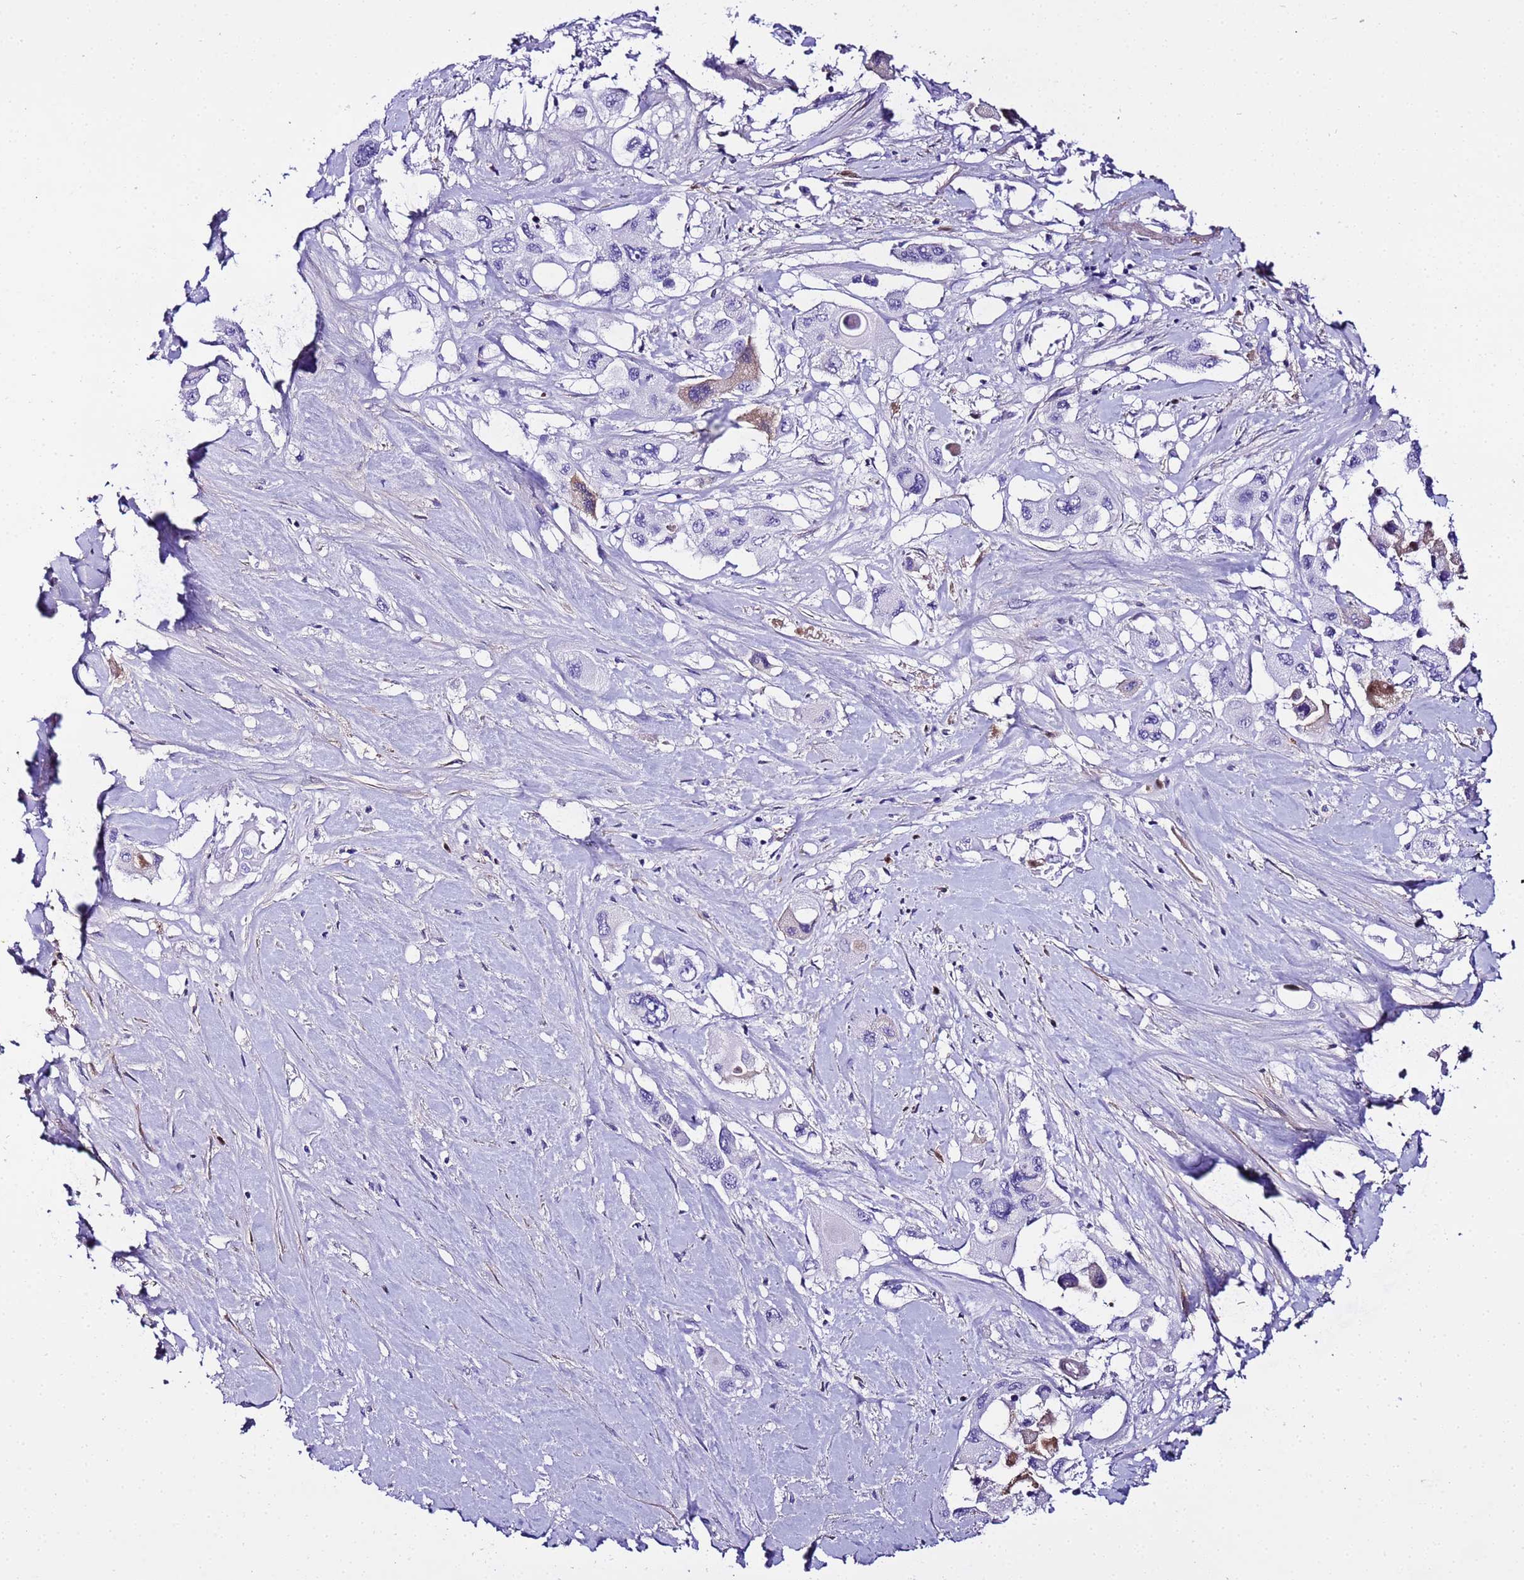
{"staining": {"intensity": "moderate", "quantity": "<25%", "location": "cytoplasmic/membranous"}, "tissue": "pancreatic cancer", "cell_type": "Tumor cells", "image_type": "cancer", "snomed": [{"axis": "morphology", "description": "Adenocarcinoma, NOS"}, {"axis": "topography", "description": "Pancreas"}], "caption": "Moderate cytoplasmic/membranous protein expression is appreciated in approximately <25% of tumor cells in pancreatic cancer (adenocarcinoma).", "gene": "CFHR2", "patient": {"sex": "male", "age": 92}}